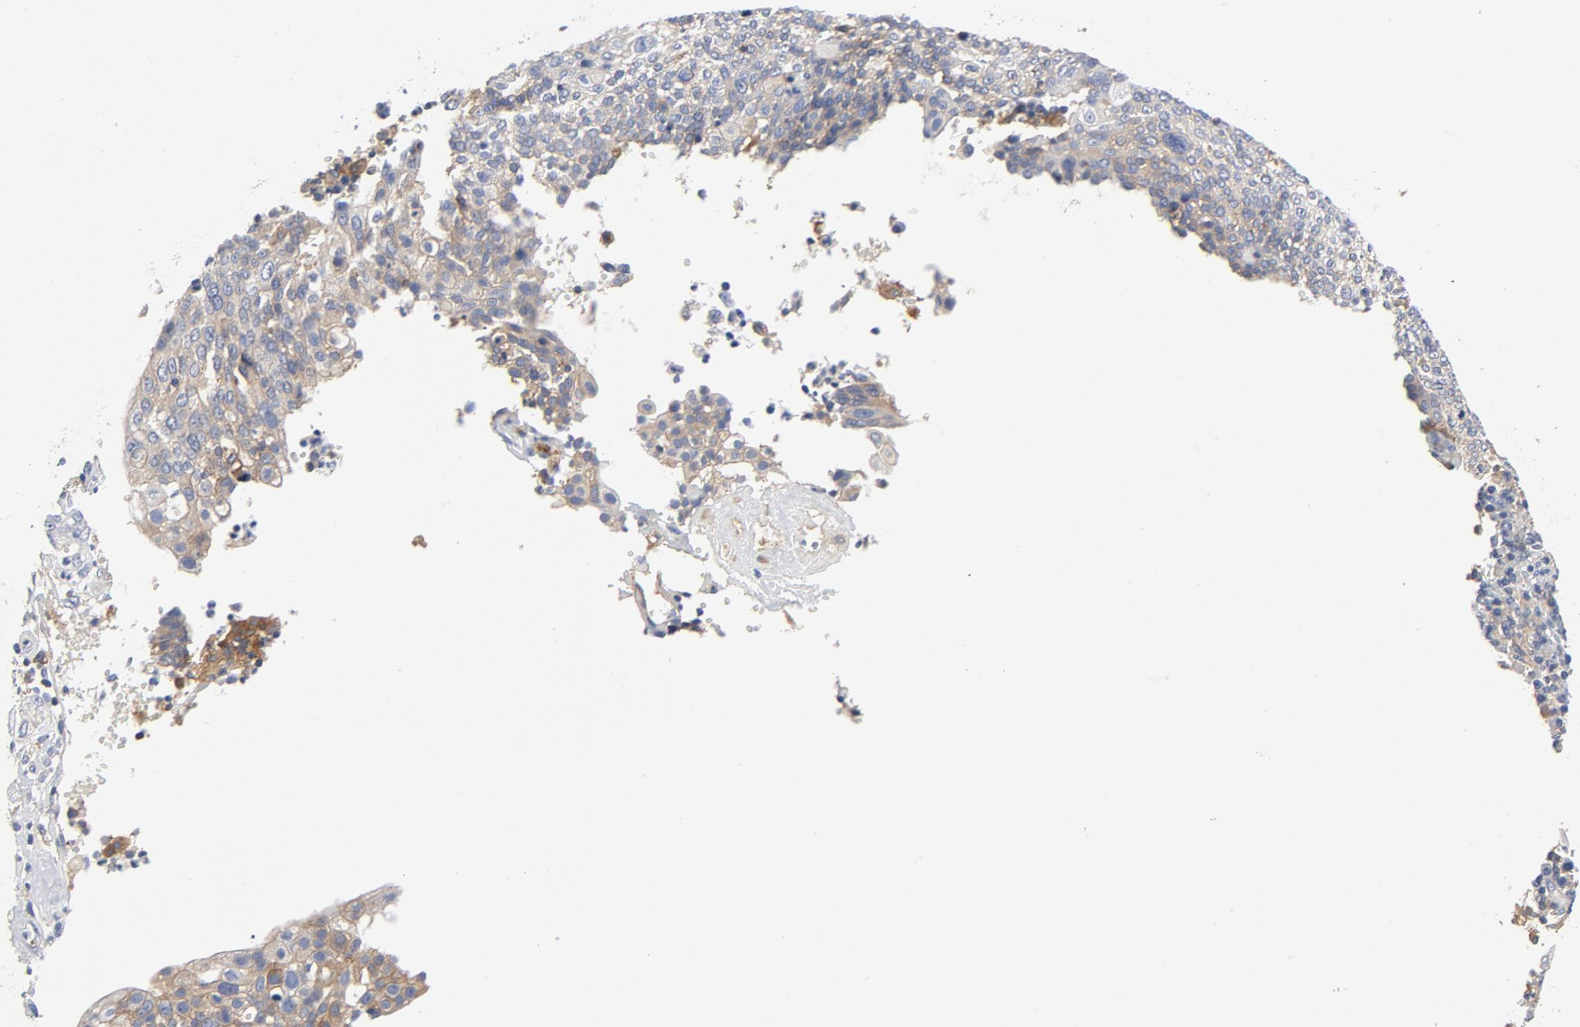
{"staining": {"intensity": "weak", "quantity": "25%-75%", "location": "cytoplasmic/membranous"}, "tissue": "cervical cancer", "cell_type": "Tumor cells", "image_type": "cancer", "snomed": [{"axis": "morphology", "description": "Squamous cell carcinoma, NOS"}, {"axis": "topography", "description": "Cervix"}], "caption": "Tumor cells show low levels of weak cytoplasmic/membranous expression in about 25%-75% of cells in cervical cancer. The staining was performed using DAB, with brown indicating positive protein expression. Nuclei are stained blue with hematoxylin.", "gene": "SRC", "patient": {"sex": "female", "age": 40}}